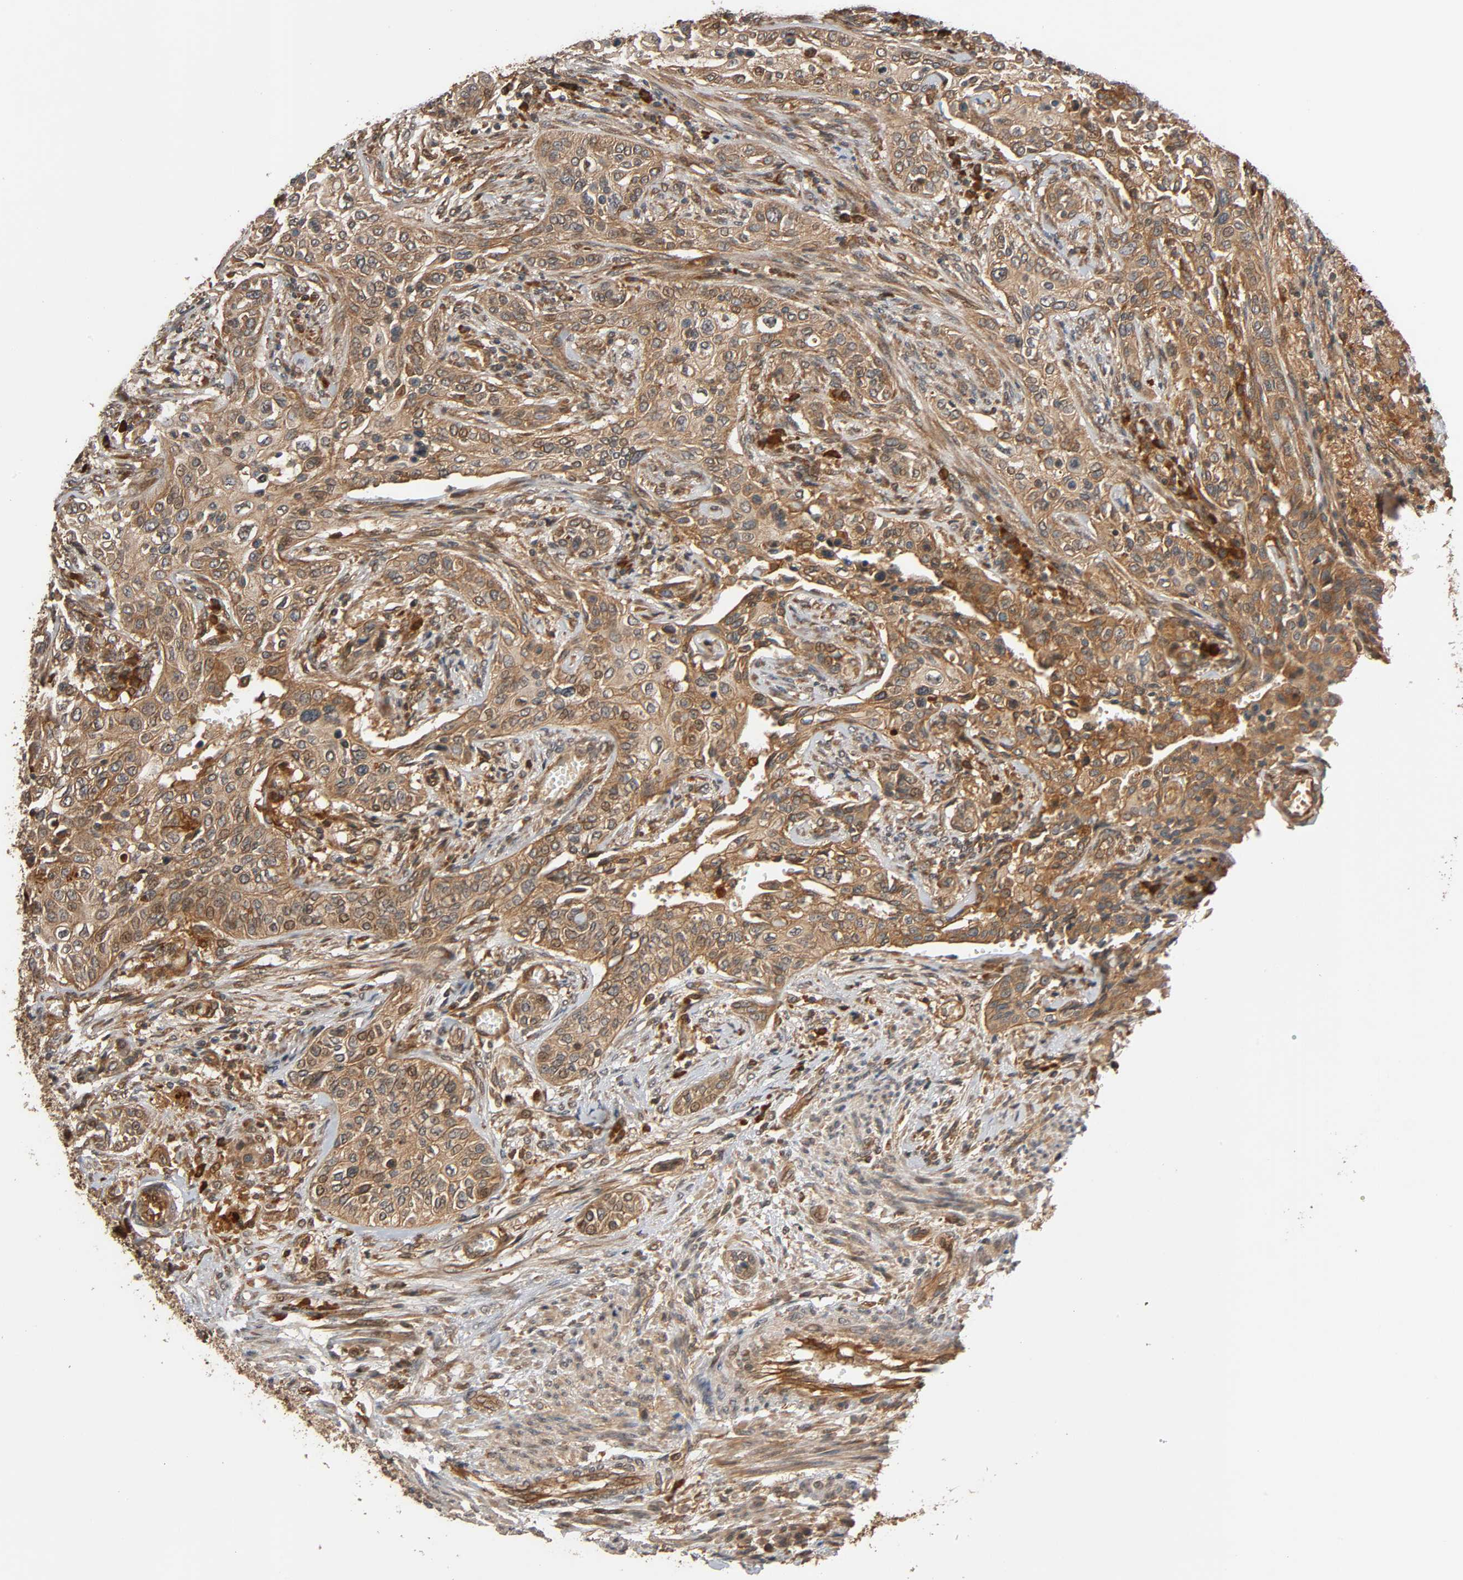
{"staining": {"intensity": "moderate", "quantity": ">75%", "location": "cytoplasmic/membranous"}, "tissue": "urothelial cancer", "cell_type": "Tumor cells", "image_type": "cancer", "snomed": [{"axis": "morphology", "description": "Urothelial carcinoma, High grade"}, {"axis": "topography", "description": "Urinary bladder"}], "caption": "Immunohistochemical staining of urothelial carcinoma (high-grade) exhibits medium levels of moderate cytoplasmic/membranous protein staining in approximately >75% of tumor cells.", "gene": "MAP3K8", "patient": {"sex": "male", "age": 74}}